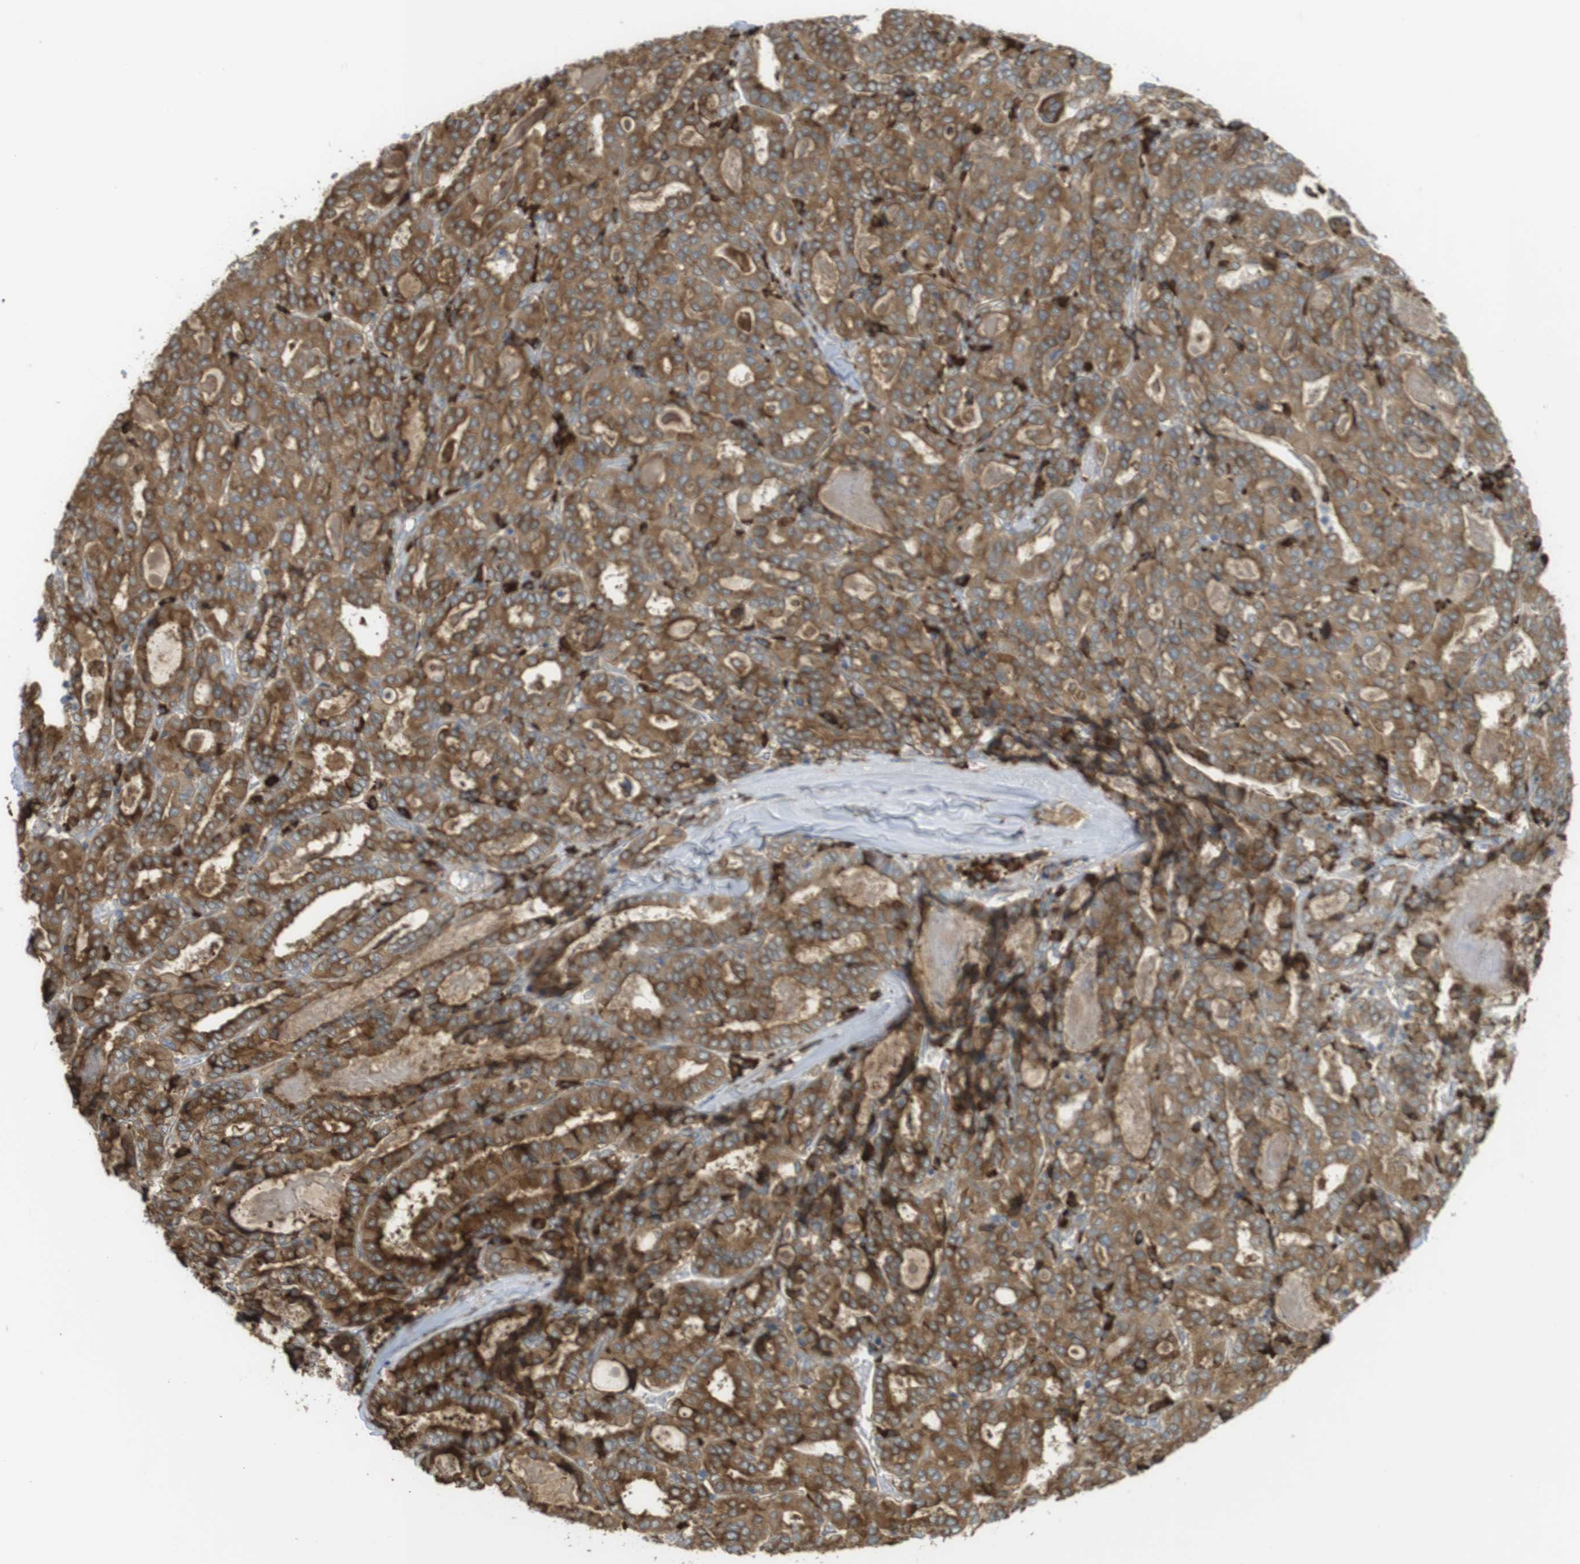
{"staining": {"intensity": "moderate", "quantity": ">75%", "location": "cytoplasmic/membranous"}, "tissue": "thyroid cancer", "cell_type": "Tumor cells", "image_type": "cancer", "snomed": [{"axis": "morphology", "description": "Papillary adenocarcinoma, NOS"}, {"axis": "topography", "description": "Thyroid gland"}], "caption": "Thyroid papillary adenocarcinoma was stained to show a protein in brown. There is medium levels of moderate cytoplasmic/membranous expression in approximately >75% of tumor cells. (Stains: DAB in brown, nuclei in blue, Microscopy: brightfield microscopy at high magnification).", "gene": "MBOAT2", "patient": {"sex": "female", "age": 42}}